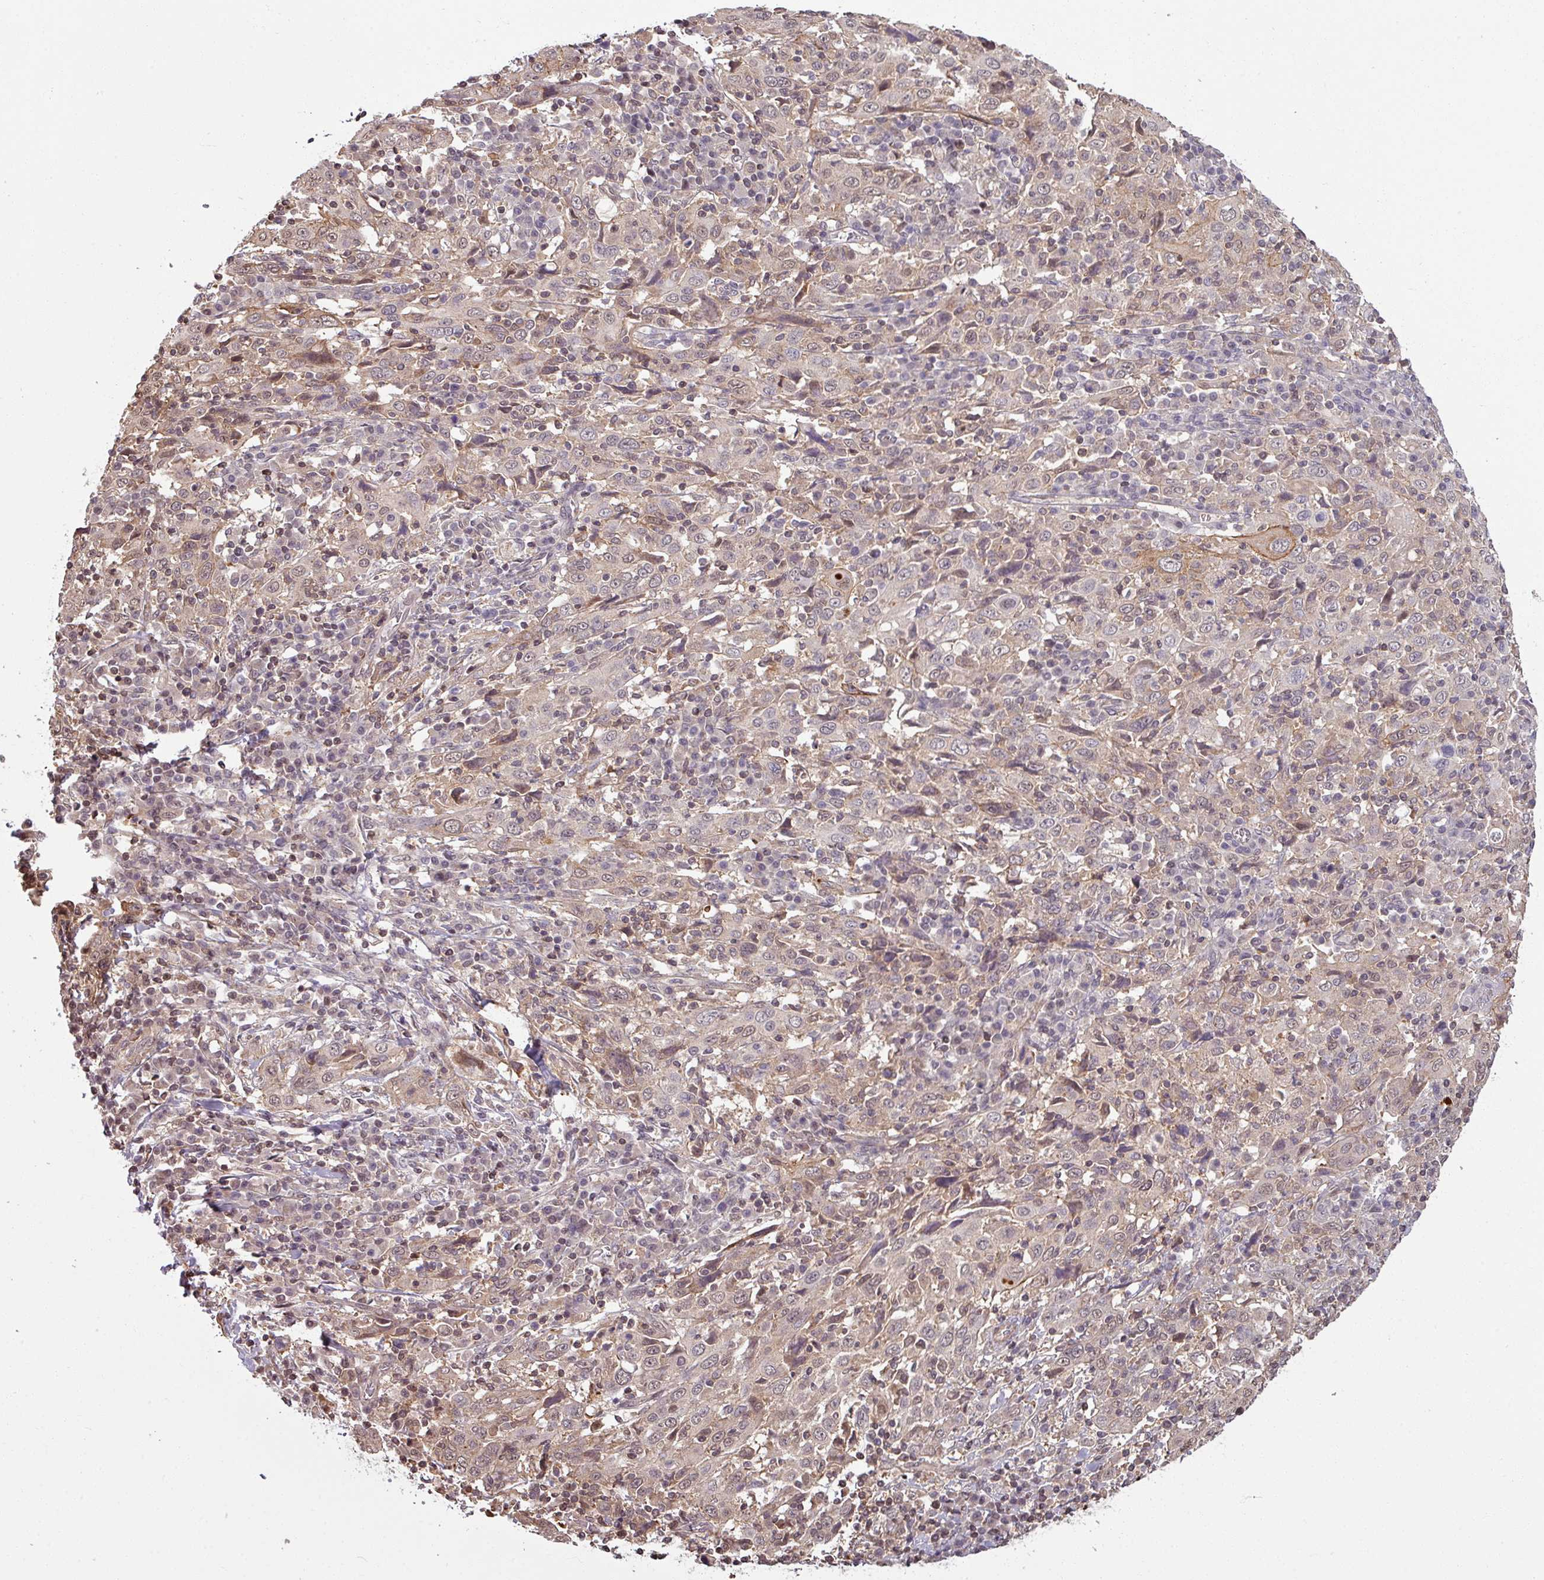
{"staining": {"intensity": "weak", "quantity": ">75%", "location": "cytoplasmic/membranous"}, "tissue": "cervical cancer", "cell_type": "Tumor cells", "image_type": "cancer", "snomed": [{"axis": "morphology", "description": "Squamous cell carcinoma, NOS"}, {"axis": "topography", "description": "Cervix"}], "caption": "Cervical squamous cell carcinoma was stained to show a protein in brown. There is low levels of weak cytoplasmic/membranous staining in approximately >75% of tumor cells. The staining is performed using DAB brown chromogen to label protein expression. The nuclei are counter-stained blue using hematoxylin.", "gene": "TUSC3", "patient": {"sex": "female", "age": 46}}